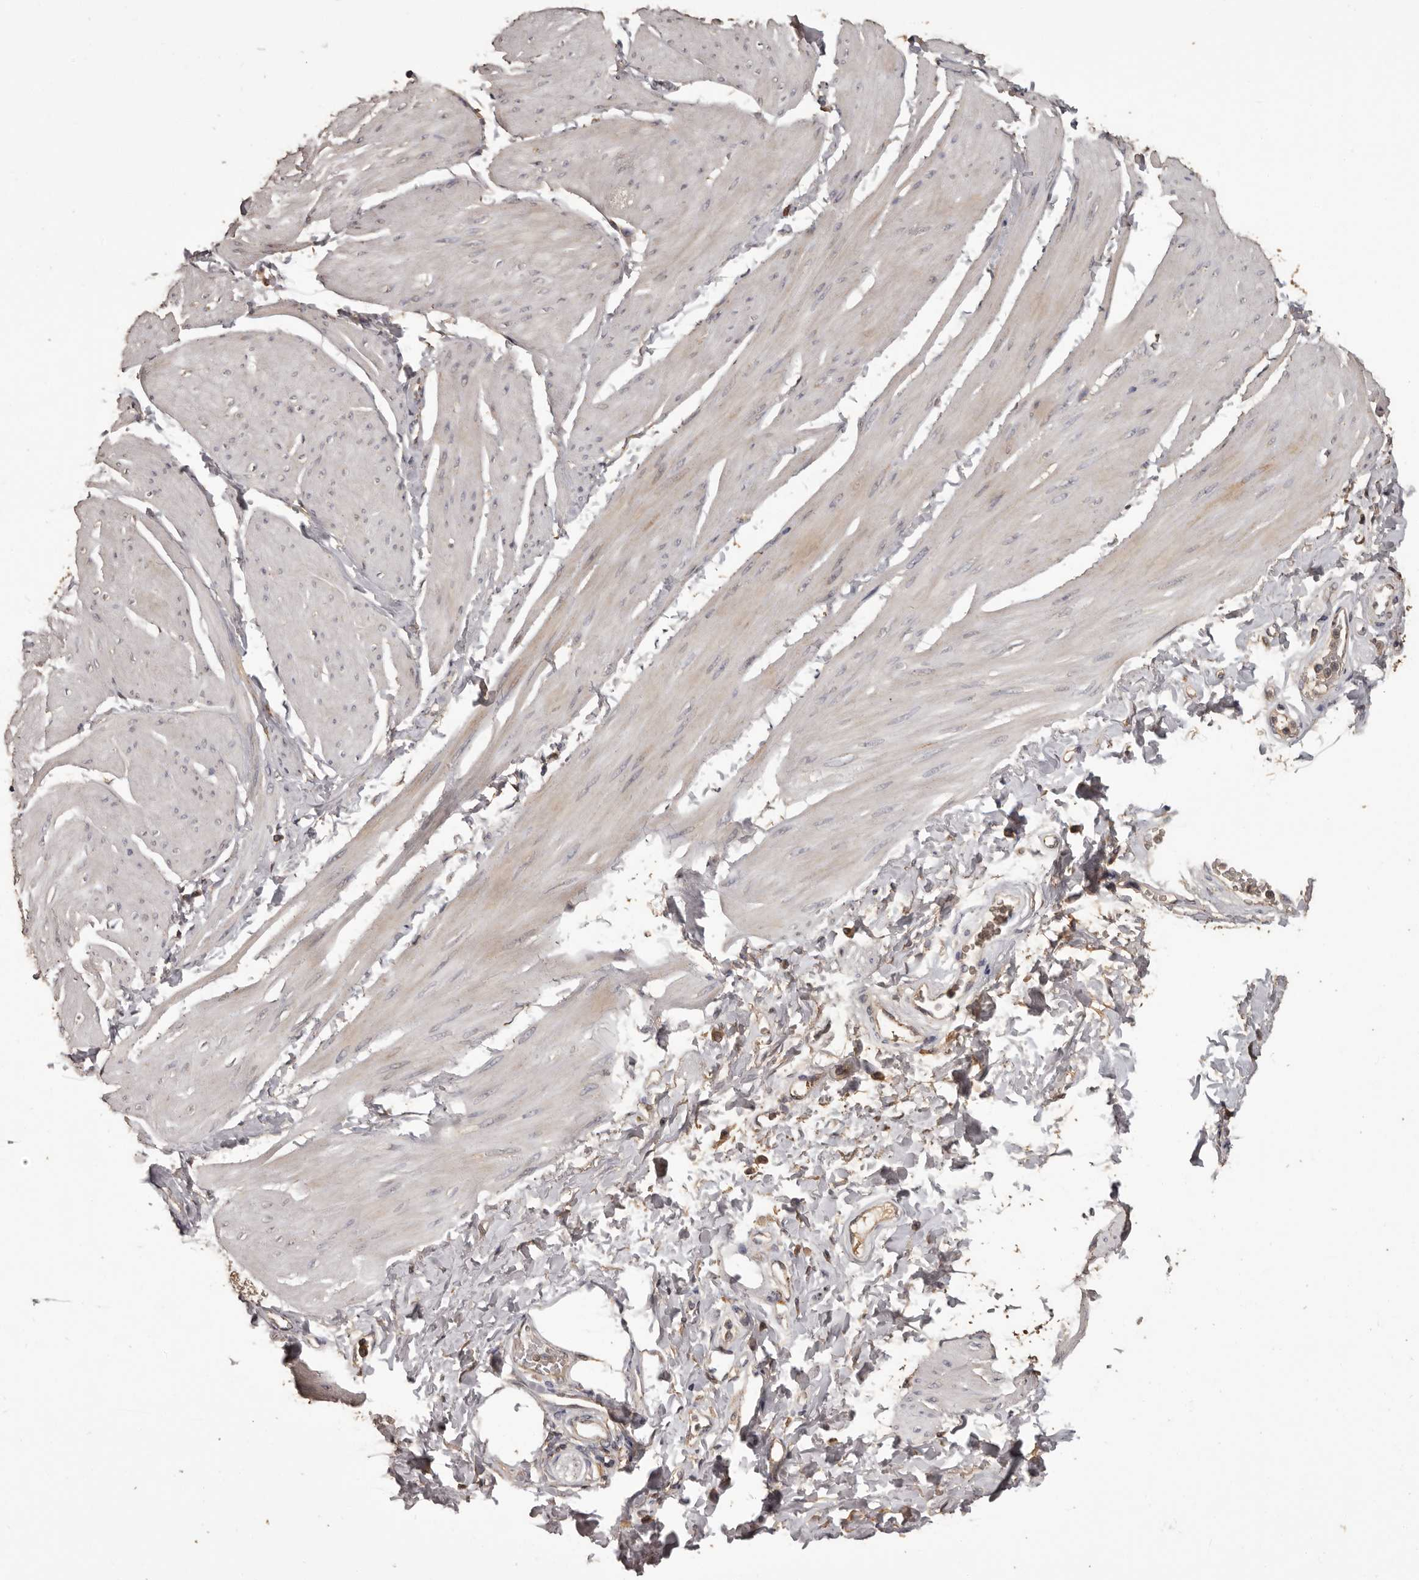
{"staining": {"intensity": "negative", "quantity": "none", "location": "none"}, "tissue": "smooth muscle", "cell_type": "Smooth muscle cells", "image_type": "normal", "snomed": [{"axis": "morphology", "description": "Urothelial carcinoma, High grade"}, {"axis": "topography", "description": "Urinary bladder"}], "caption": "A high-resolution histopathology image shows immunohistochemistry staining of unremarkable smooth muscle, which shows no significant staining in smooth muscle cells. The staining is performed using DAB (3,3'-diaminobenzidine) brown chromogen with nuclei counter-stained in using hematoxylin.", "gene": "MGAT5", "patient": {"sex": "male", "age": 46}}